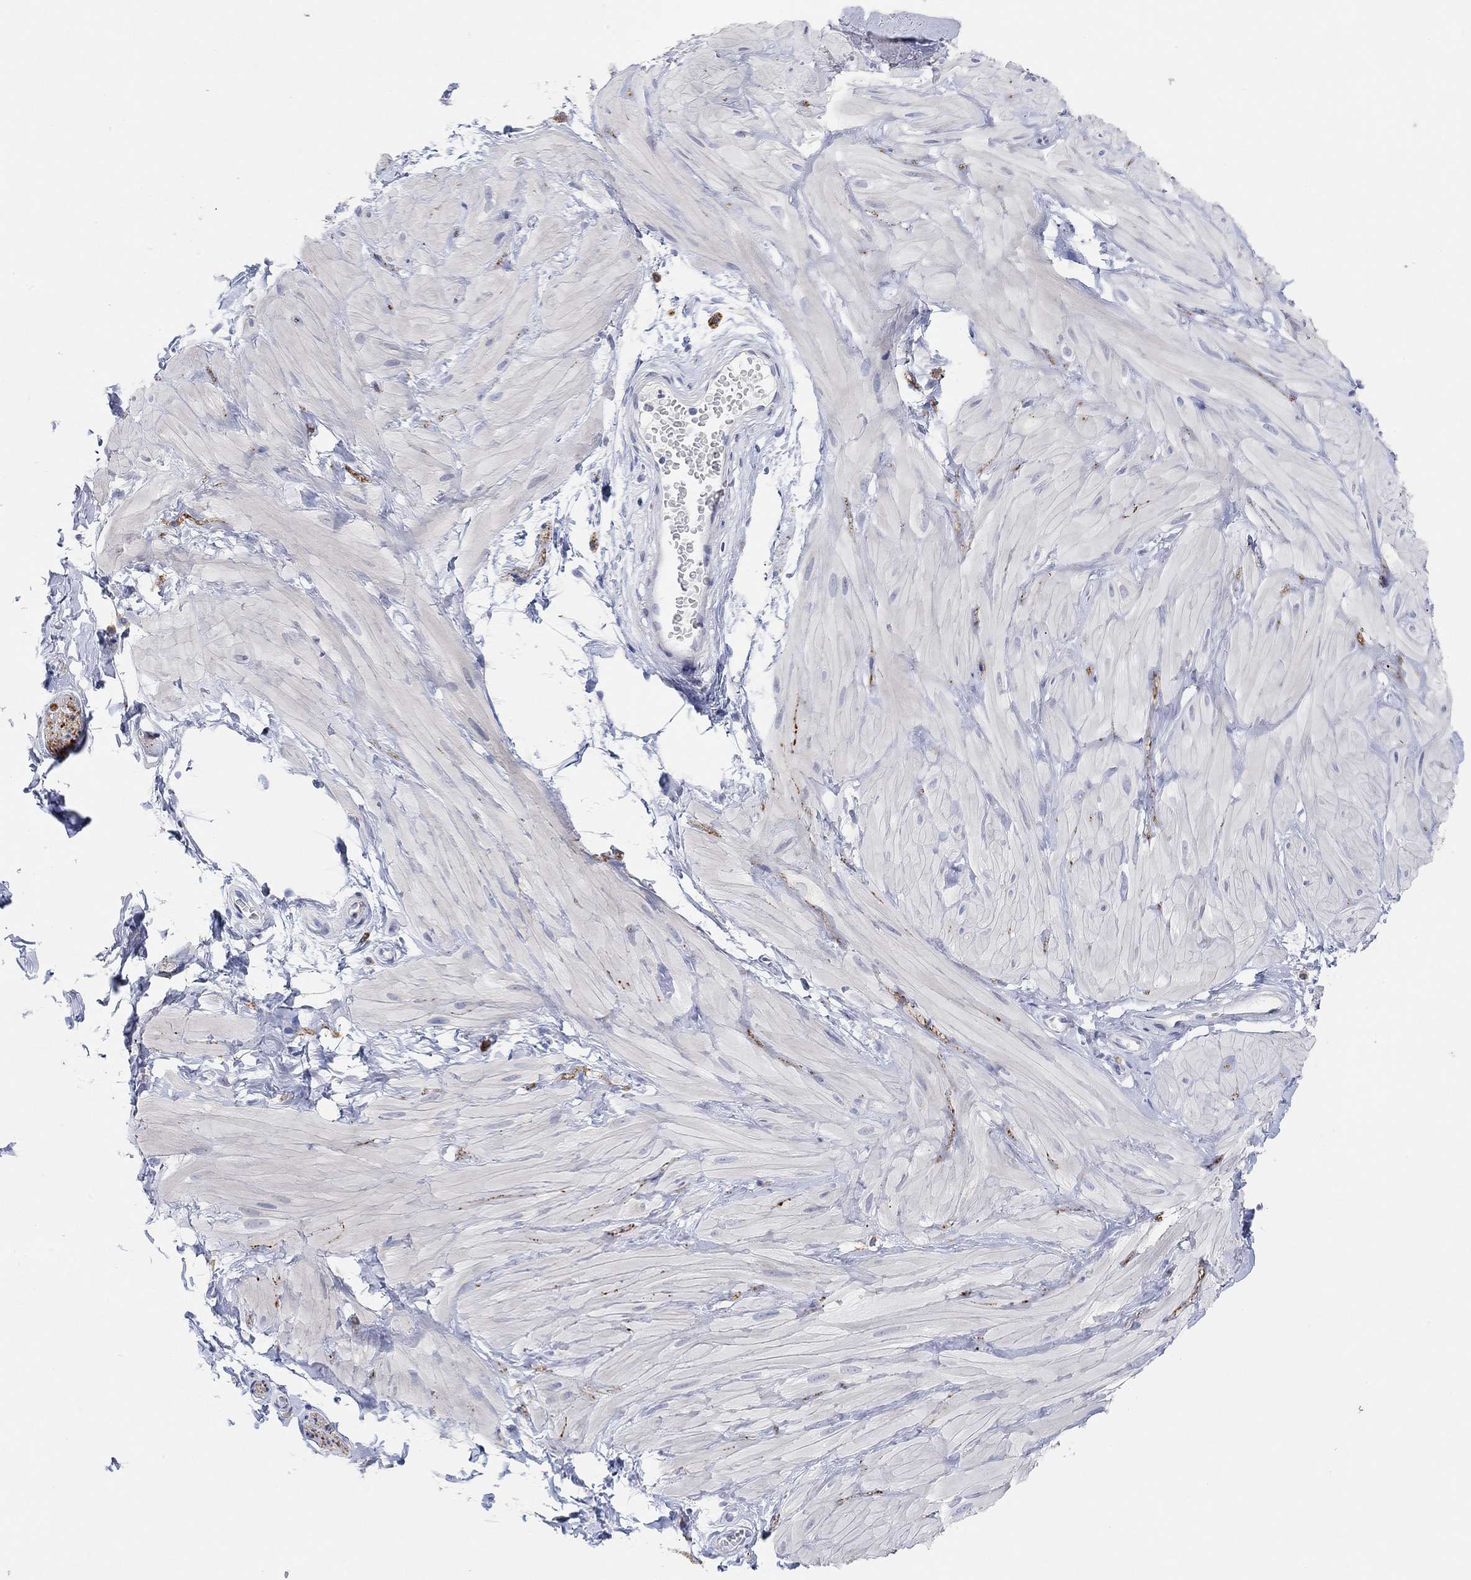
{"staining": {"intensity": "negative", "quantity": "none", "location": "none"}, "tissue": "adipose tissue", "cell_type": "Adipocytes", "image_type": "normal", "snomed": [{"axis": "morphology", "description": "Normal tissue, NOS"}, {"axis": "topography", "description": "Smooth muscle"}, {"axis": "topography", "description": "Peripheral nerve tissue"}], "caption": "IHC photomicrograph of unremarkable human adipose tissue stained for a protein (brown), which displays no expression in adipocytes.", "gene": "VAT1L", "patient": {"sex": "male", "age": 22}}